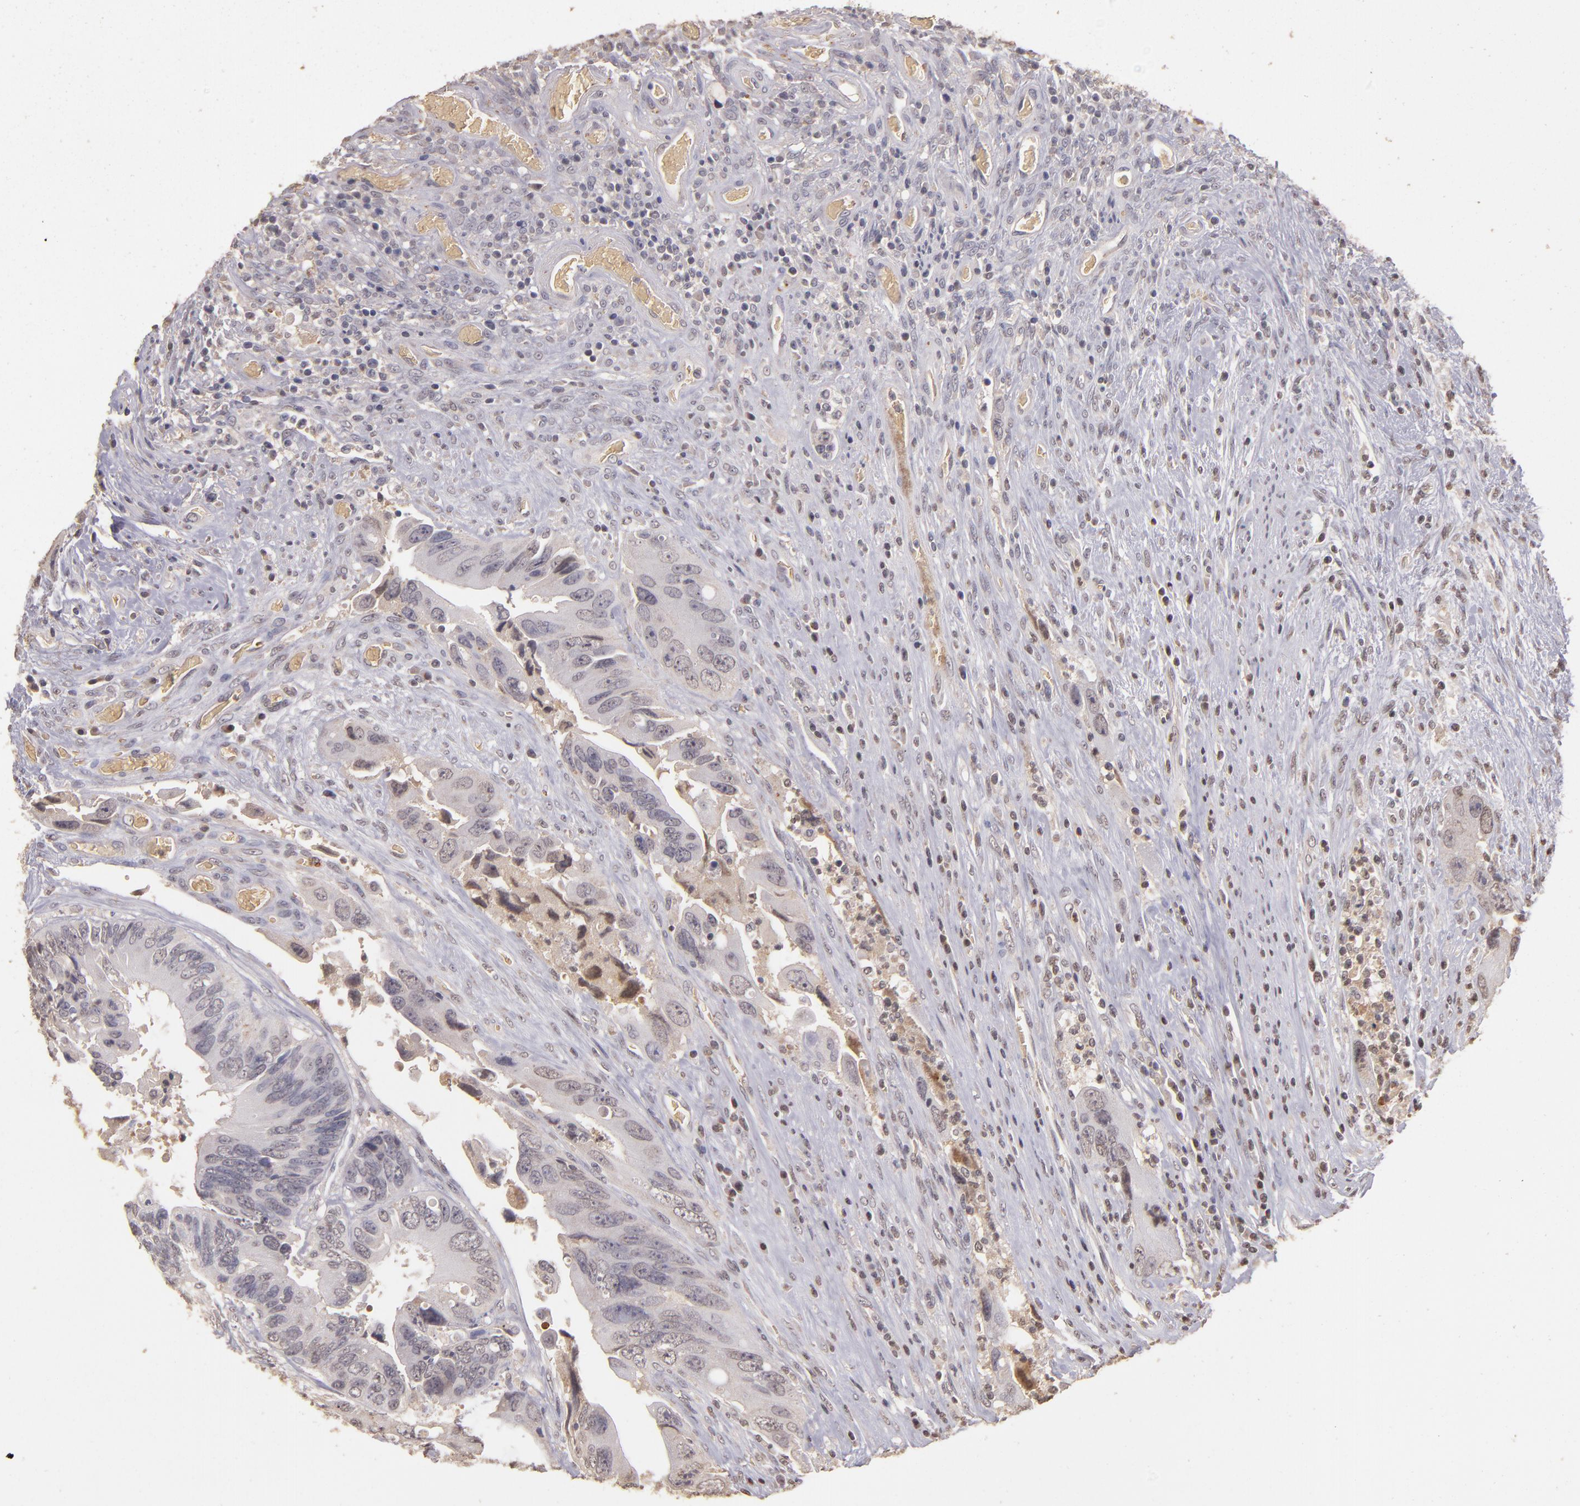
{"staining": {"intensity": "weak", "quantity": "<25%", "location": "cytoplasmic/membranous"}, "tissue": "colorectal cancer", "cell_type": "Tumor cells", "image_type": "cancer", "snomed": [{"axis": "morphology", "description": "Adenocarcinoma, NOS"}, {"axis": "topography", "description": "Rectum"}], "caption": "Immunohistochemistry photomicrograph of neoplastic tissue: human colorectal cancer stained with DAB (3,3'-diaminobenzidine) displays no significant protein expression in tumor cells.", "gene": "SERPINC1", "patient": {"sex": "male", "age": 70}}